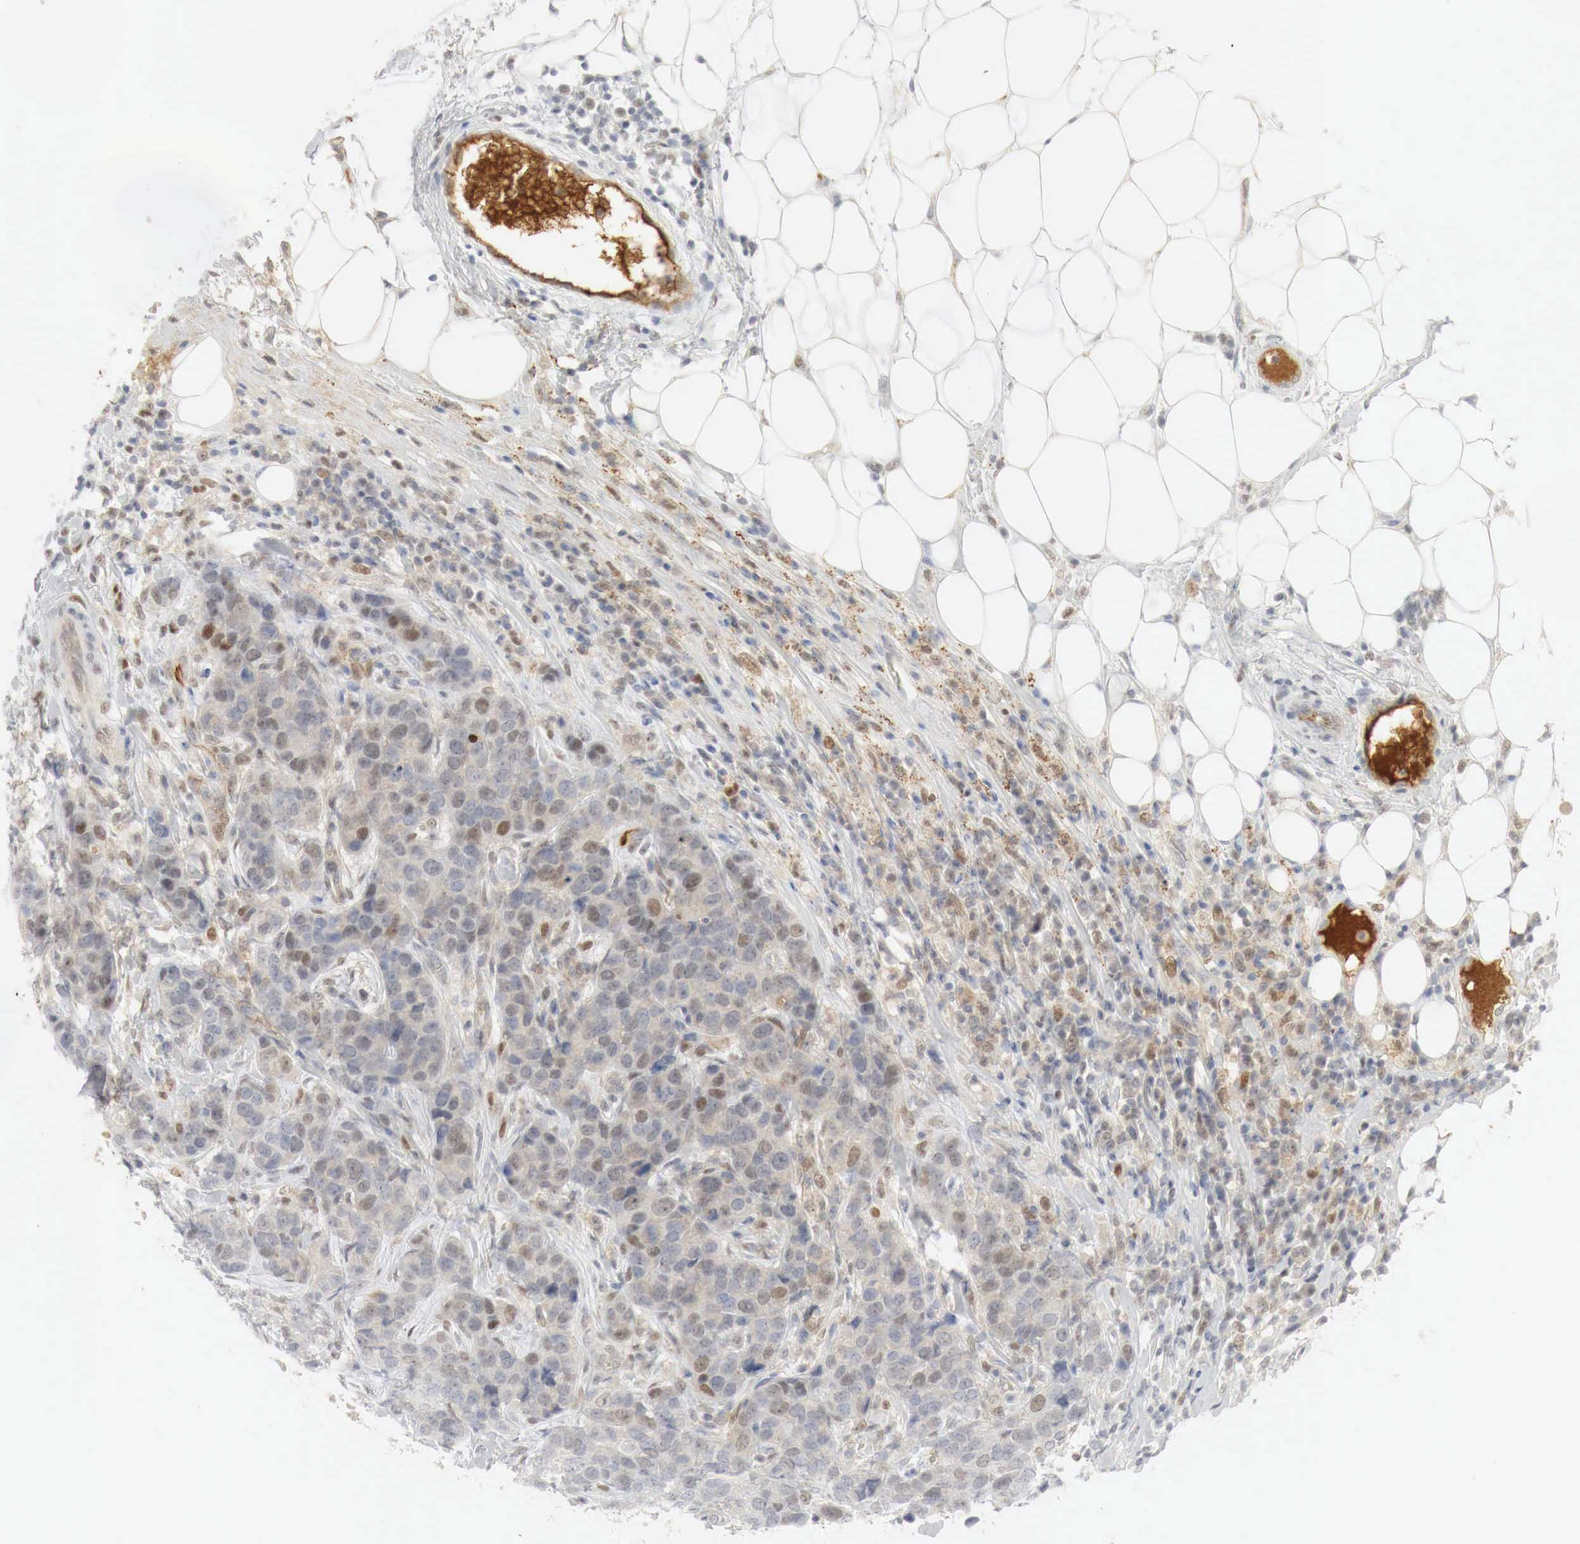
{"staining": {"intensity": "moderate", "quantity": "25%-75%", "location": "cytoplasmic/membranous,nuclear"}, "tissue": "breast cancer", "cell_type": "Tumor cells", "image_type": "cancer", "snomed": [{"axis": "morphology", "description": "Duct carcinoma"}, {"axis": "topography", "description": "Breast"}], "caption": "Immunohistochemistry (IHC) histopathology image of infiltrating ductal carcinoma (breast) stained for a protein (brown), which reveals medium levels of moderate cytoplasmic/membranous and nuclear positivity in approximately 25%-75% of tumor cells.", "gene": "MYC", "patient": {"sex": "female", "age": 91}}